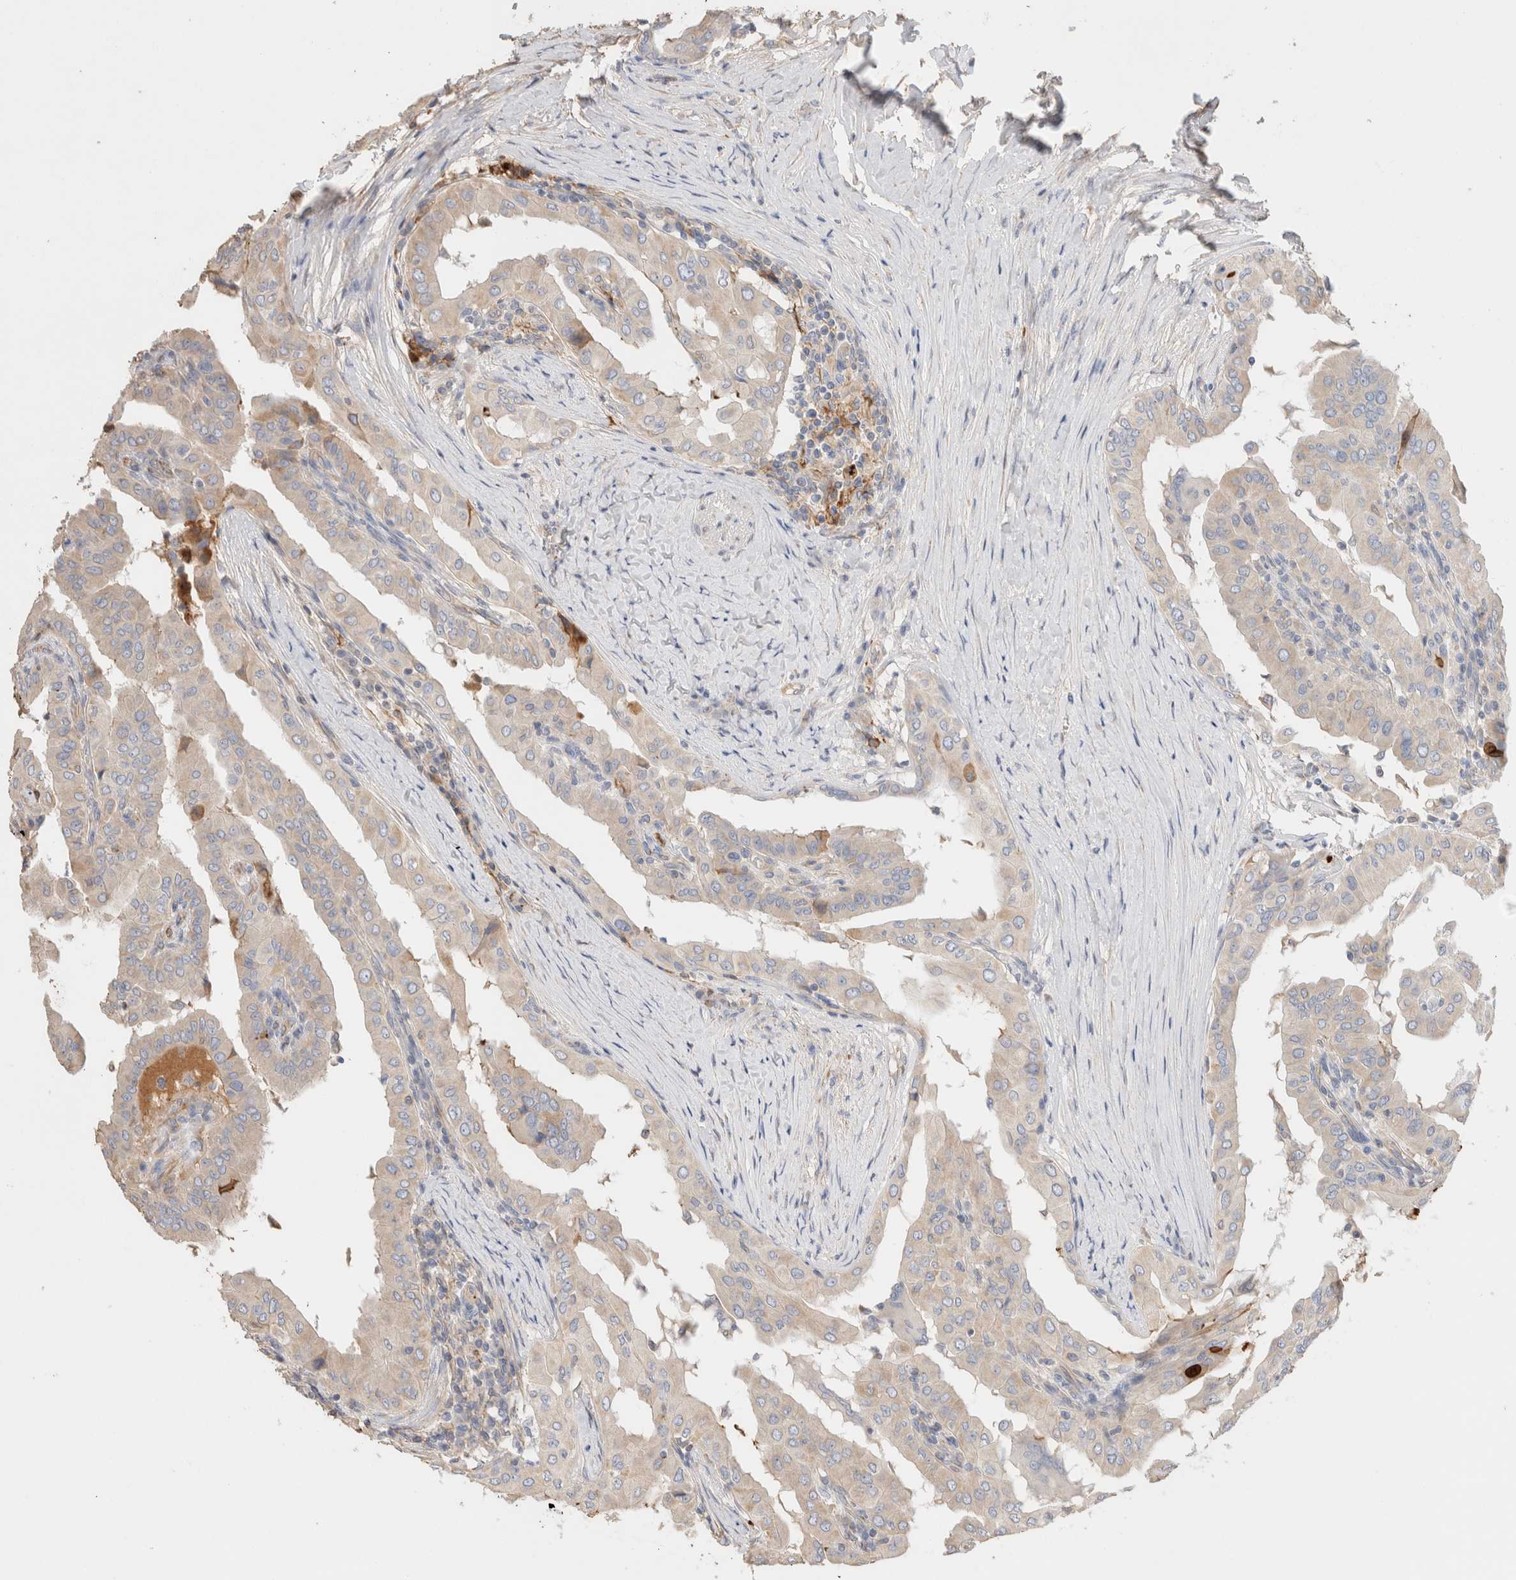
{"staining": {"intensity": "moderate", "quantity": "<25%", "location": "cytoplasmic/membranous"}, "tissue": "thyroid cancer", "cell_type": "Tumor cells", "image_type": "cancer", "snomed": [{"axis": "morphology", "description": "Papillary adenocarcinoma, NOS"}, {"axis": "topography", "description": "Thyroid gland"}], "caption": "High-magnification brightfield microscopy of thyroid papillary adenocarcinoma stained with DAB (3,3'-diaminobenzidine) (brown) and counterstained with hematoxylin (blue). tumor cells exhibit moderate cytoplasmic/membranous positivity is seen in approximately<25% of cells.", "gene": "PROS1", "patient": {"sex": "male", "age": 33}}